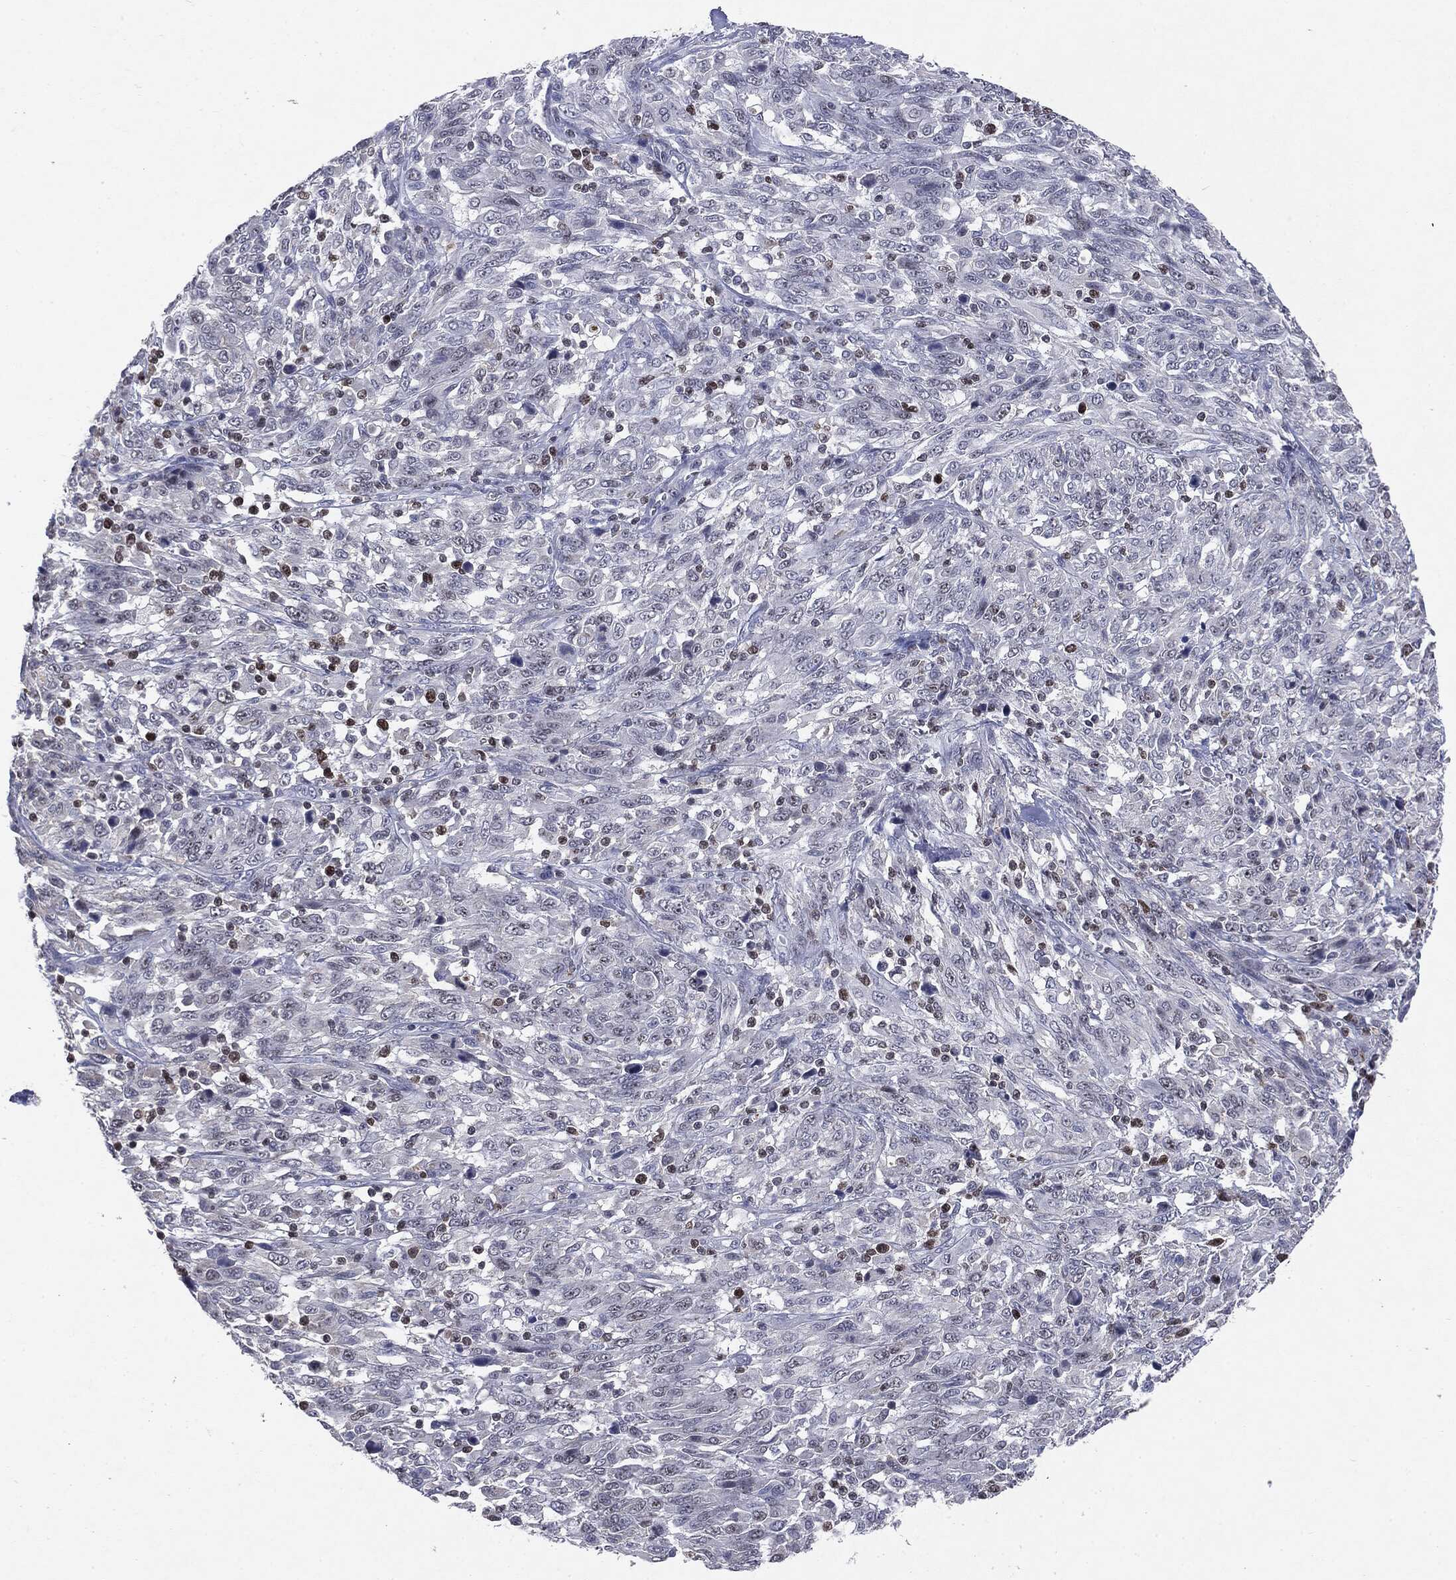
{"staining": {"intensity": "negative", "quantity": "none", "location": "none"}, "tissue": "melanoma", "cell_type": "Tumor cells", "image_type": "cancer", "snomed": [{"axis": "morphology", "description": "Malignant melanoma, NOS"}, {"axis": "topography", "description": "Skin"}], "caption": "Malignant melanoma was stained to show a protein in brown. There is no significant expression in tumor cells. (DAB IHC, high magnification).", "gene": "KIF2C", "patient": {"sex": "female", "age": 91}}